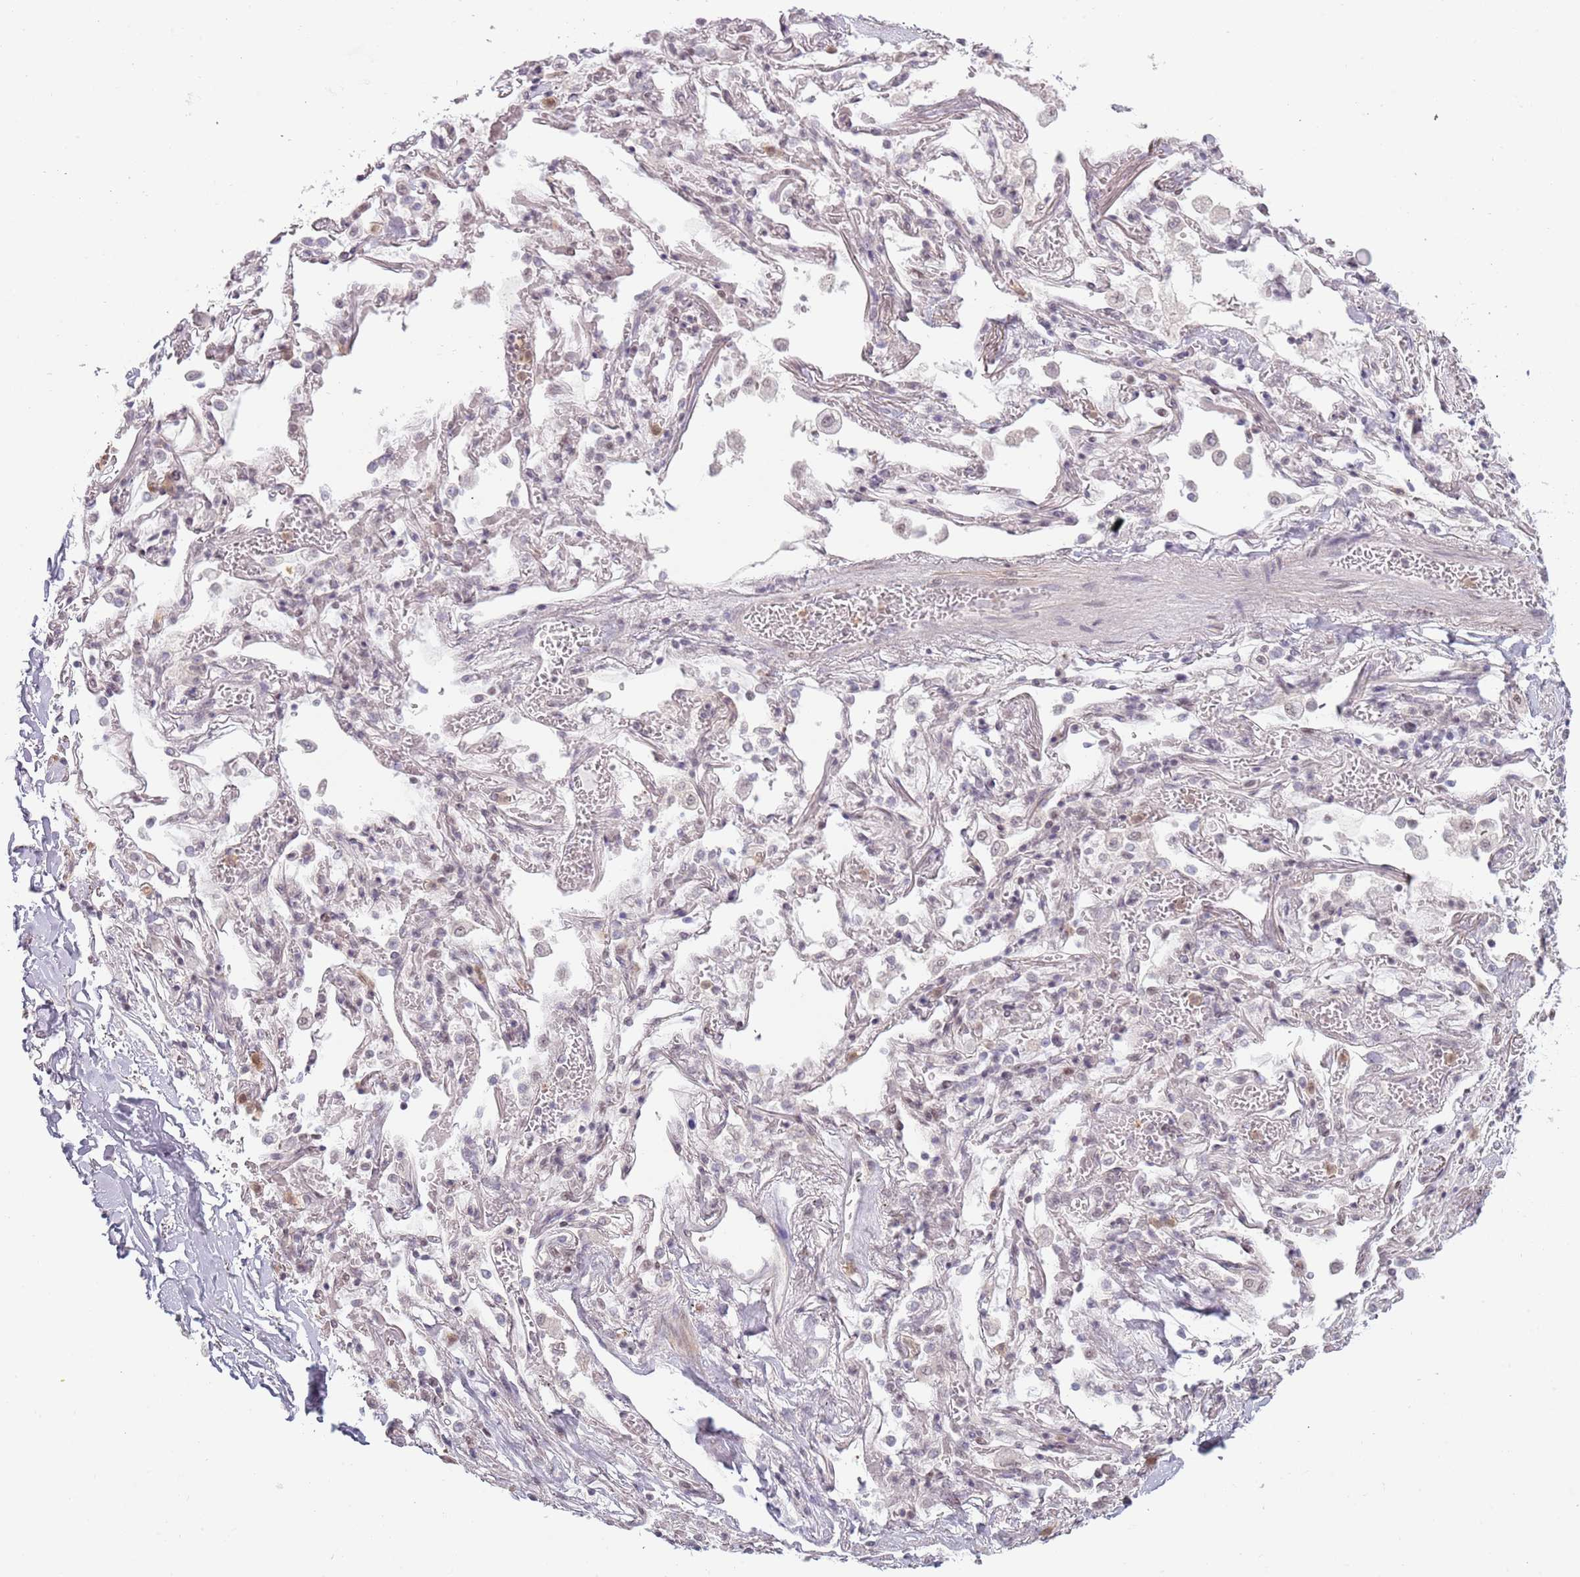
{"staining": {"intensity": "negative", "quantity": "none", "location": "none"}, "tissue": "adipose tissue", "cell_type": "Adipocytes", "image_type": "normal", "snomed": [{"axis": "morphology", "description": "Normal tissue, NOS"}, {"axis": "topography", "description": "Cartilage tissue"}], "caption": "Image shows no protein expression in adipocytes of normal adipose tissue. (Stains: DAB (3,3'-diaminobenzidine) immunohistochemistry (IHC) with hematoxylin counter stain, Microscopy: brightfield microscopy at high magnification).", "gene": "REXO4", "patient": {"sex": "male", "age": 73}}